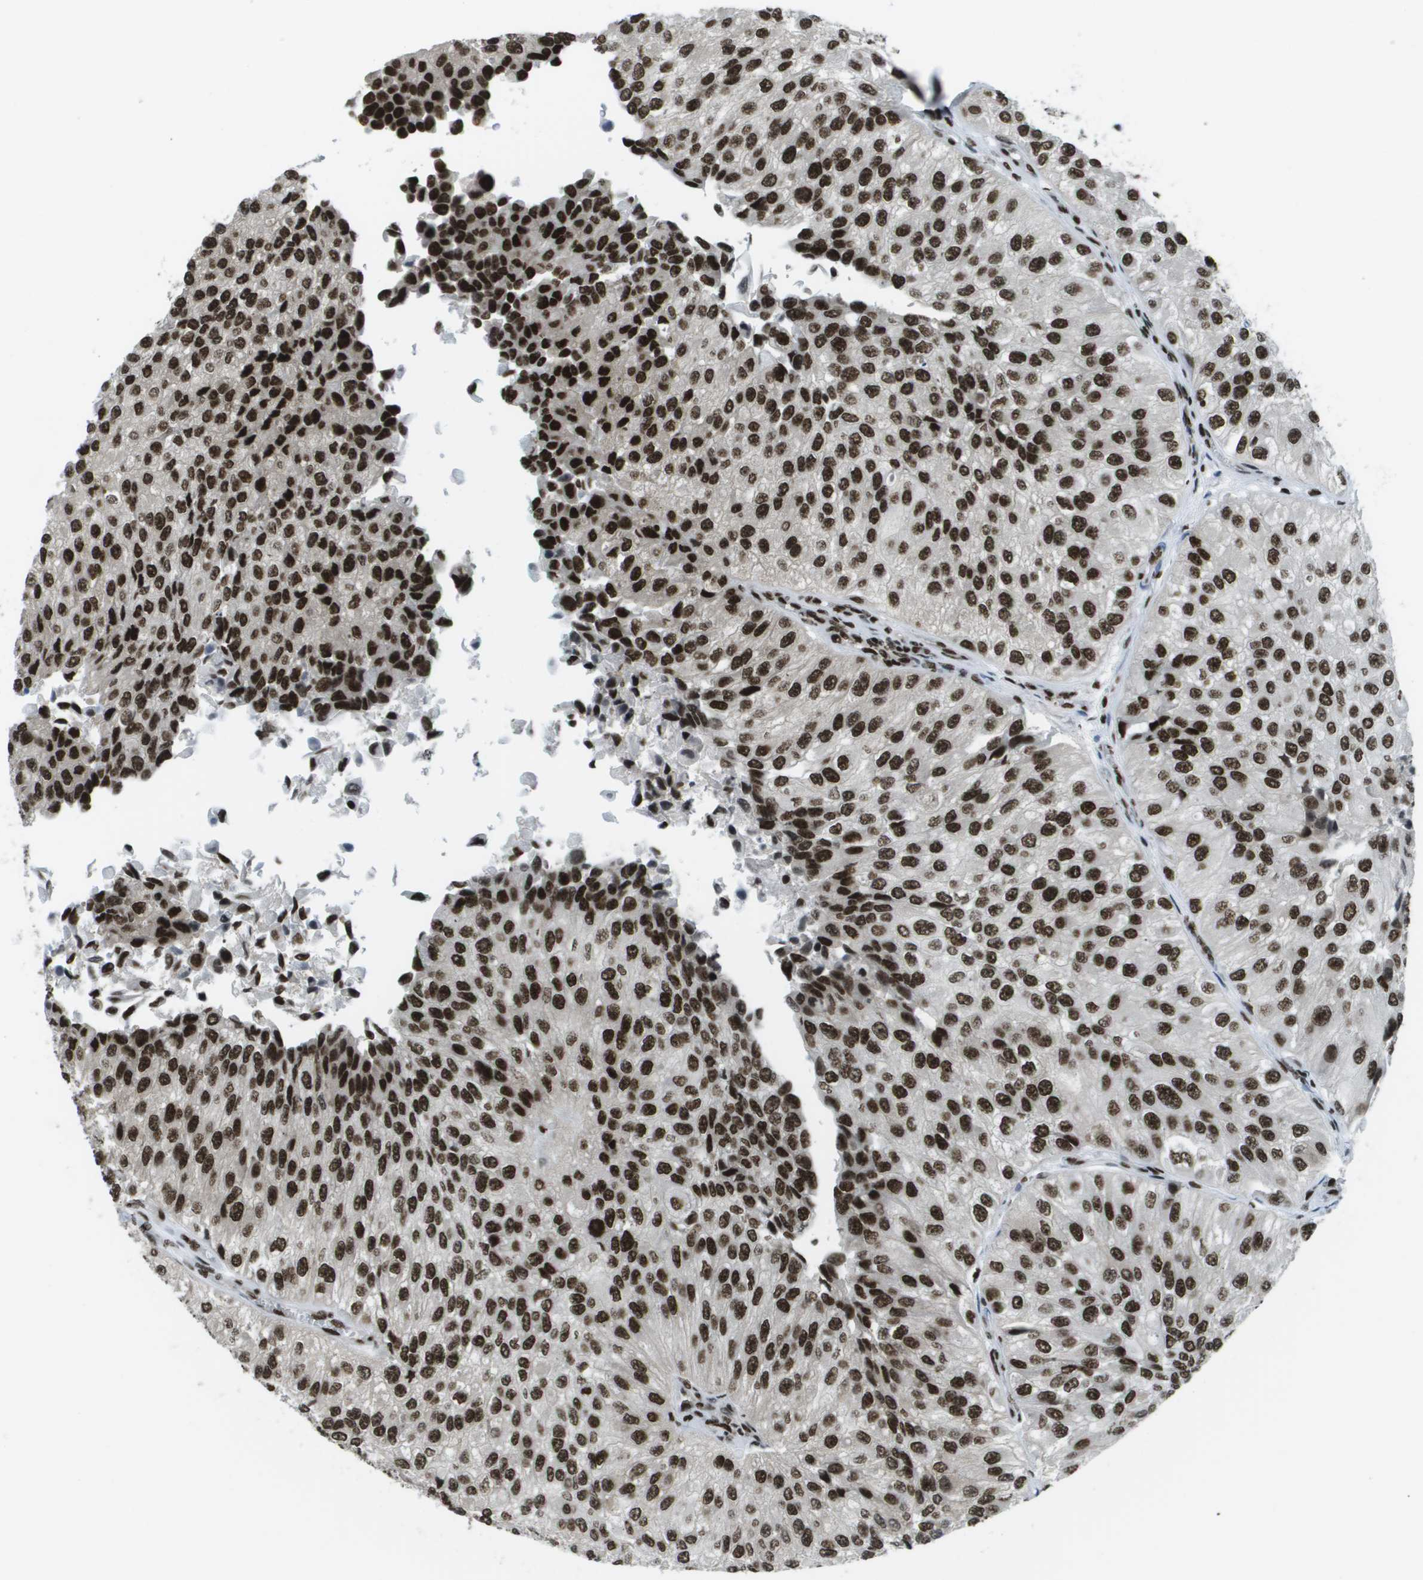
{"staining": {"intensity": "strong", "quantity": ">75%", "location": "nuclear"}, "tissue": "urothelial cancer", "cell_type": "Tumor cells", "image_type": "cancer", "snomed": [{"axis": "morphology", "description": "Urothelial carcinoma, High grade"}, {"axis": "topography", "description": "Kidney"}, {"axis": "topography", "description": "Urinary bladder"}], "caption": "The histopathology image exhibits immunohistochemical staining of urothelial cancer. There is strong nuclear positivity is seen in approximately >75% of tumor cells. Using DAB (brown) and hematoxylin (blue) stains, captured at high magnification using brightfield microscopy.", "gene": "GLYR1", "patient": {"sex": "male", "age": 77}}